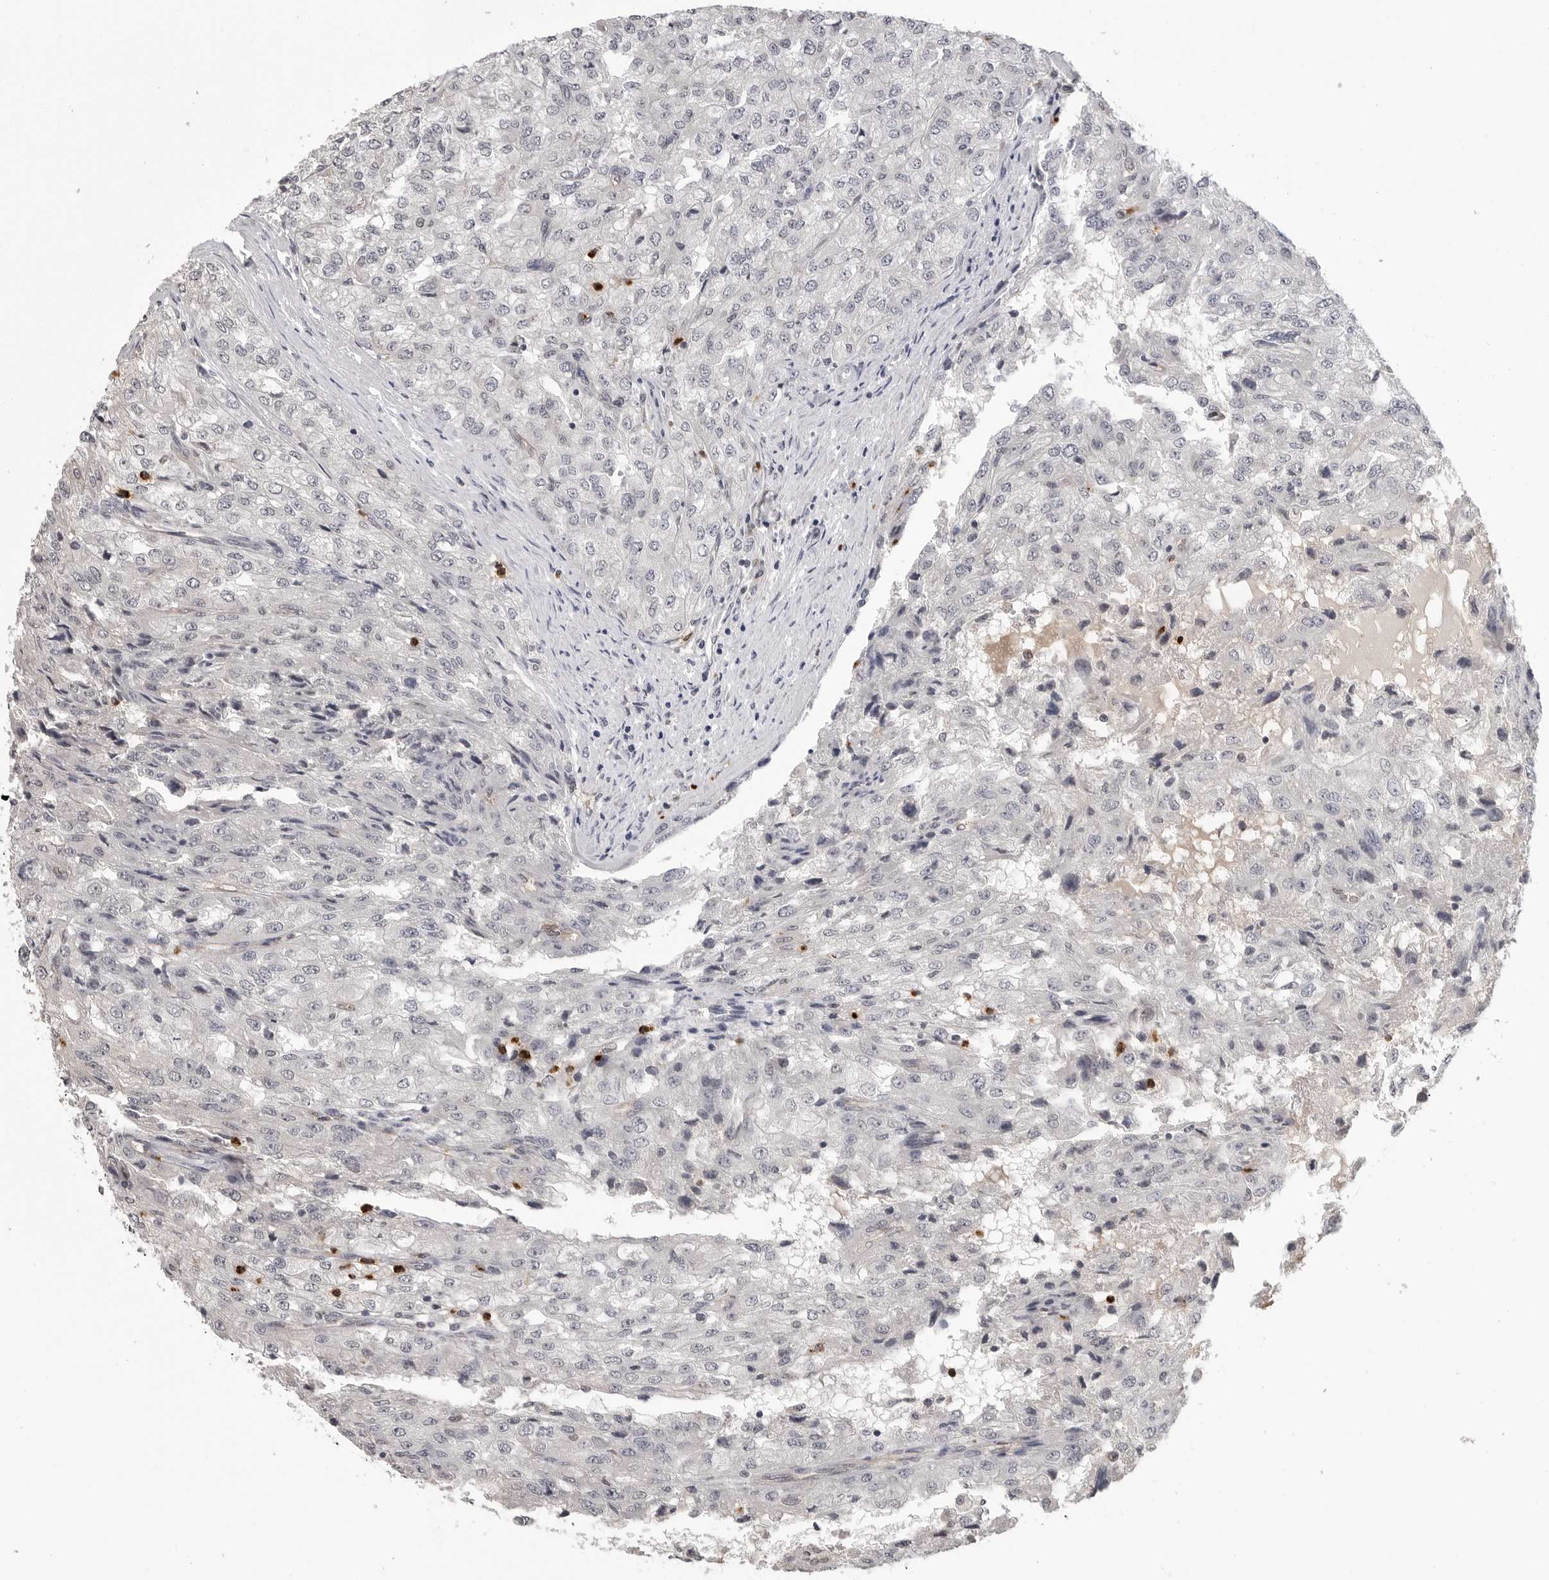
{"staining": {"intensity": "negative", "quantity": "none", "location": "none"}, "tissue": "renal cancer", "cell_type": "Tumor cells", "image_type": "cancer", "snomed": [{"axis": "morphology", "description": "Adenocarcinoma, NOS"}, {"axis": "topography", "description": "Kidney"}], "caption": "DAB immunohistochemical staining of human renal adenocarcinoma displays no significant staining in tumor cells. (Immunohistochemistry (ihc), brightfield microscopy, high magnification).", "gene": "TRMT13", "patient": {"sex": "female", "age": 54}}